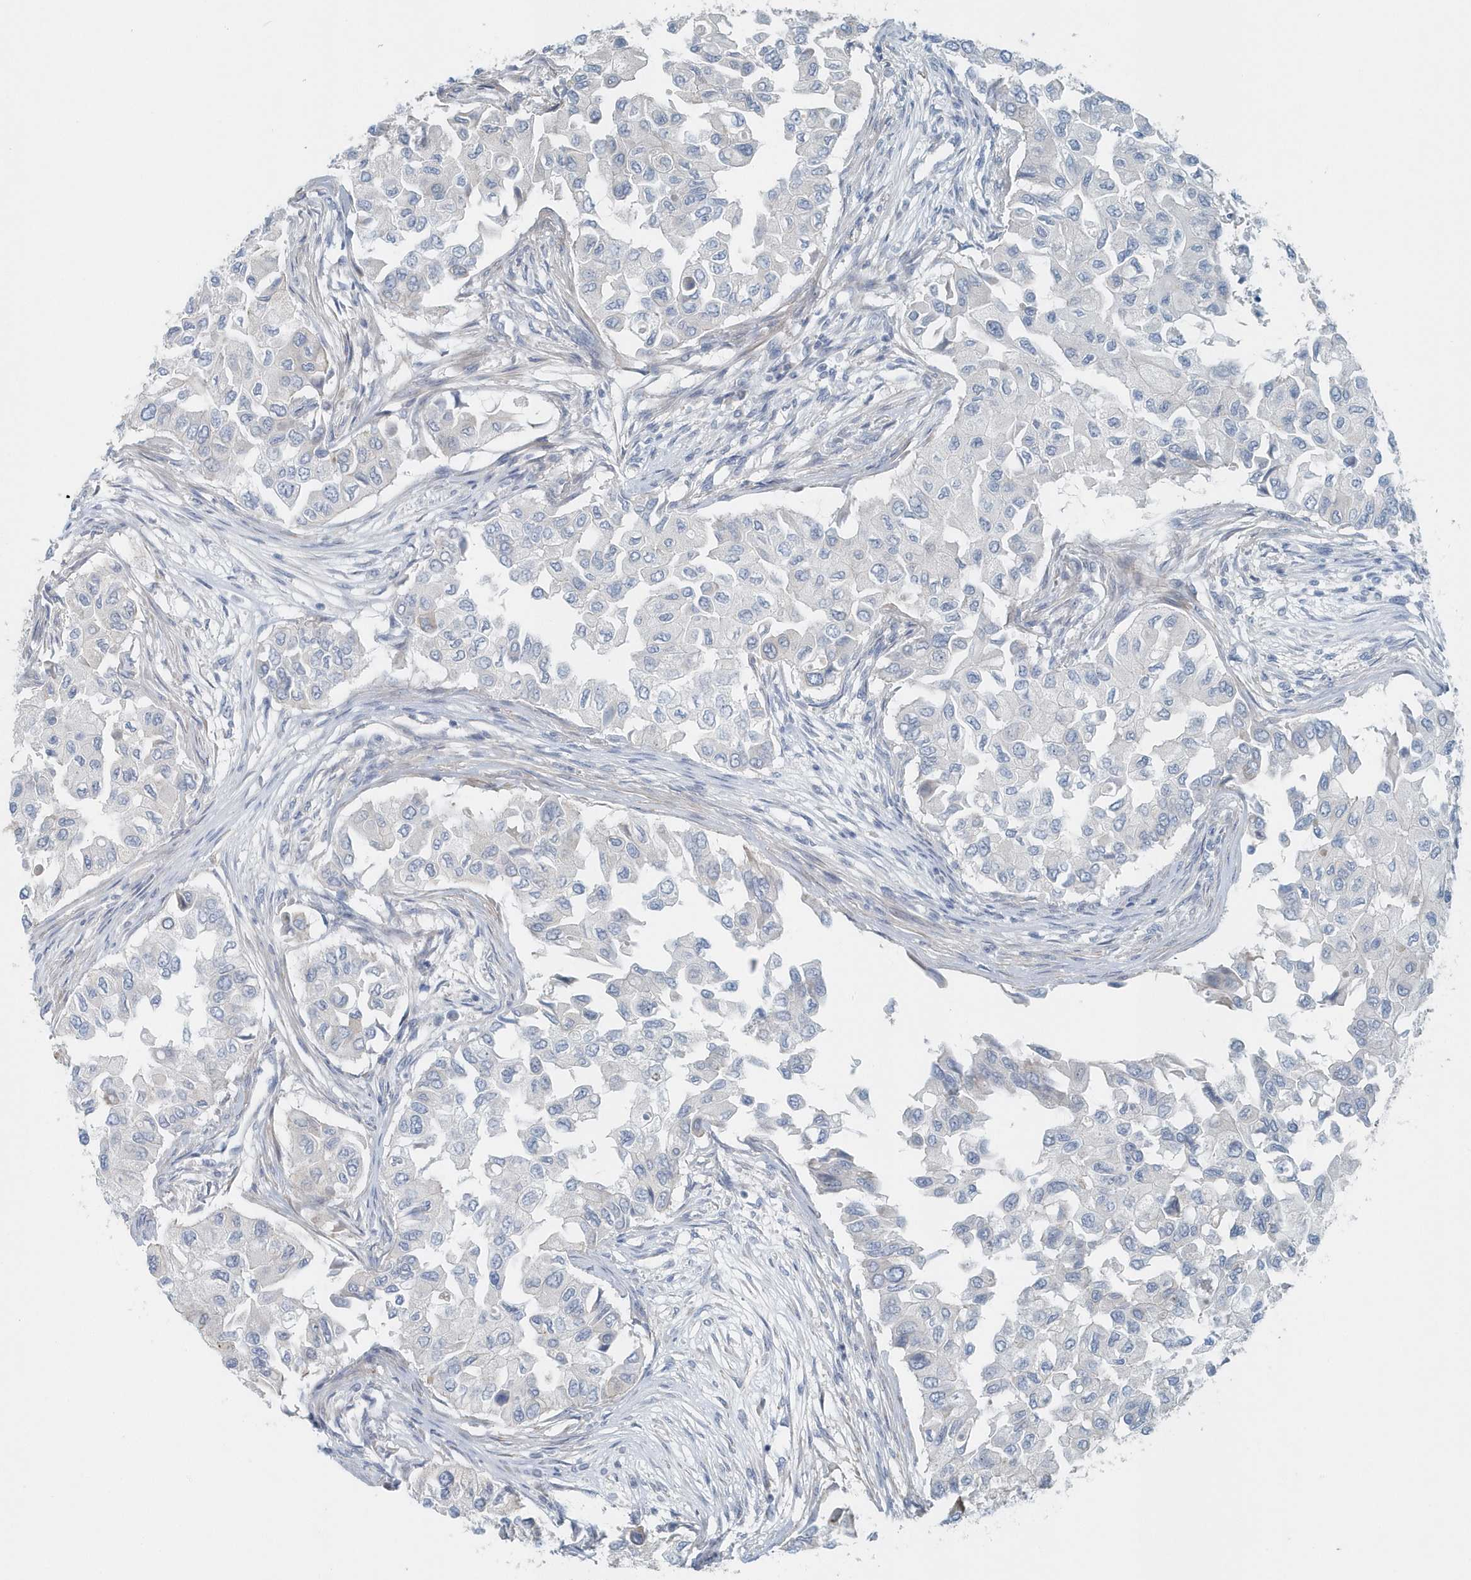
{"staining": {"intensity": "negative", "quantity": "none", "location": "none"}, "tissue": "breast cancer", "cell_type": "Tumor cells", "image_type": "cancer", "snomed": [{"axis": "morphology", "description": "Normal tissue, NOS"}, {"axis": "morphology", "description": "Duct carcinoma"}, {"axis": "topography", "description": "Breast"}], "caption": "DAB (3,3'-diaminobenzidine) immunohistochemical staining of human breast infiltrating ductal carcinoma shows no significant expression in tumor cells.", "gene": "MMUT", "patient": {"sex": "female", "age": 49}}